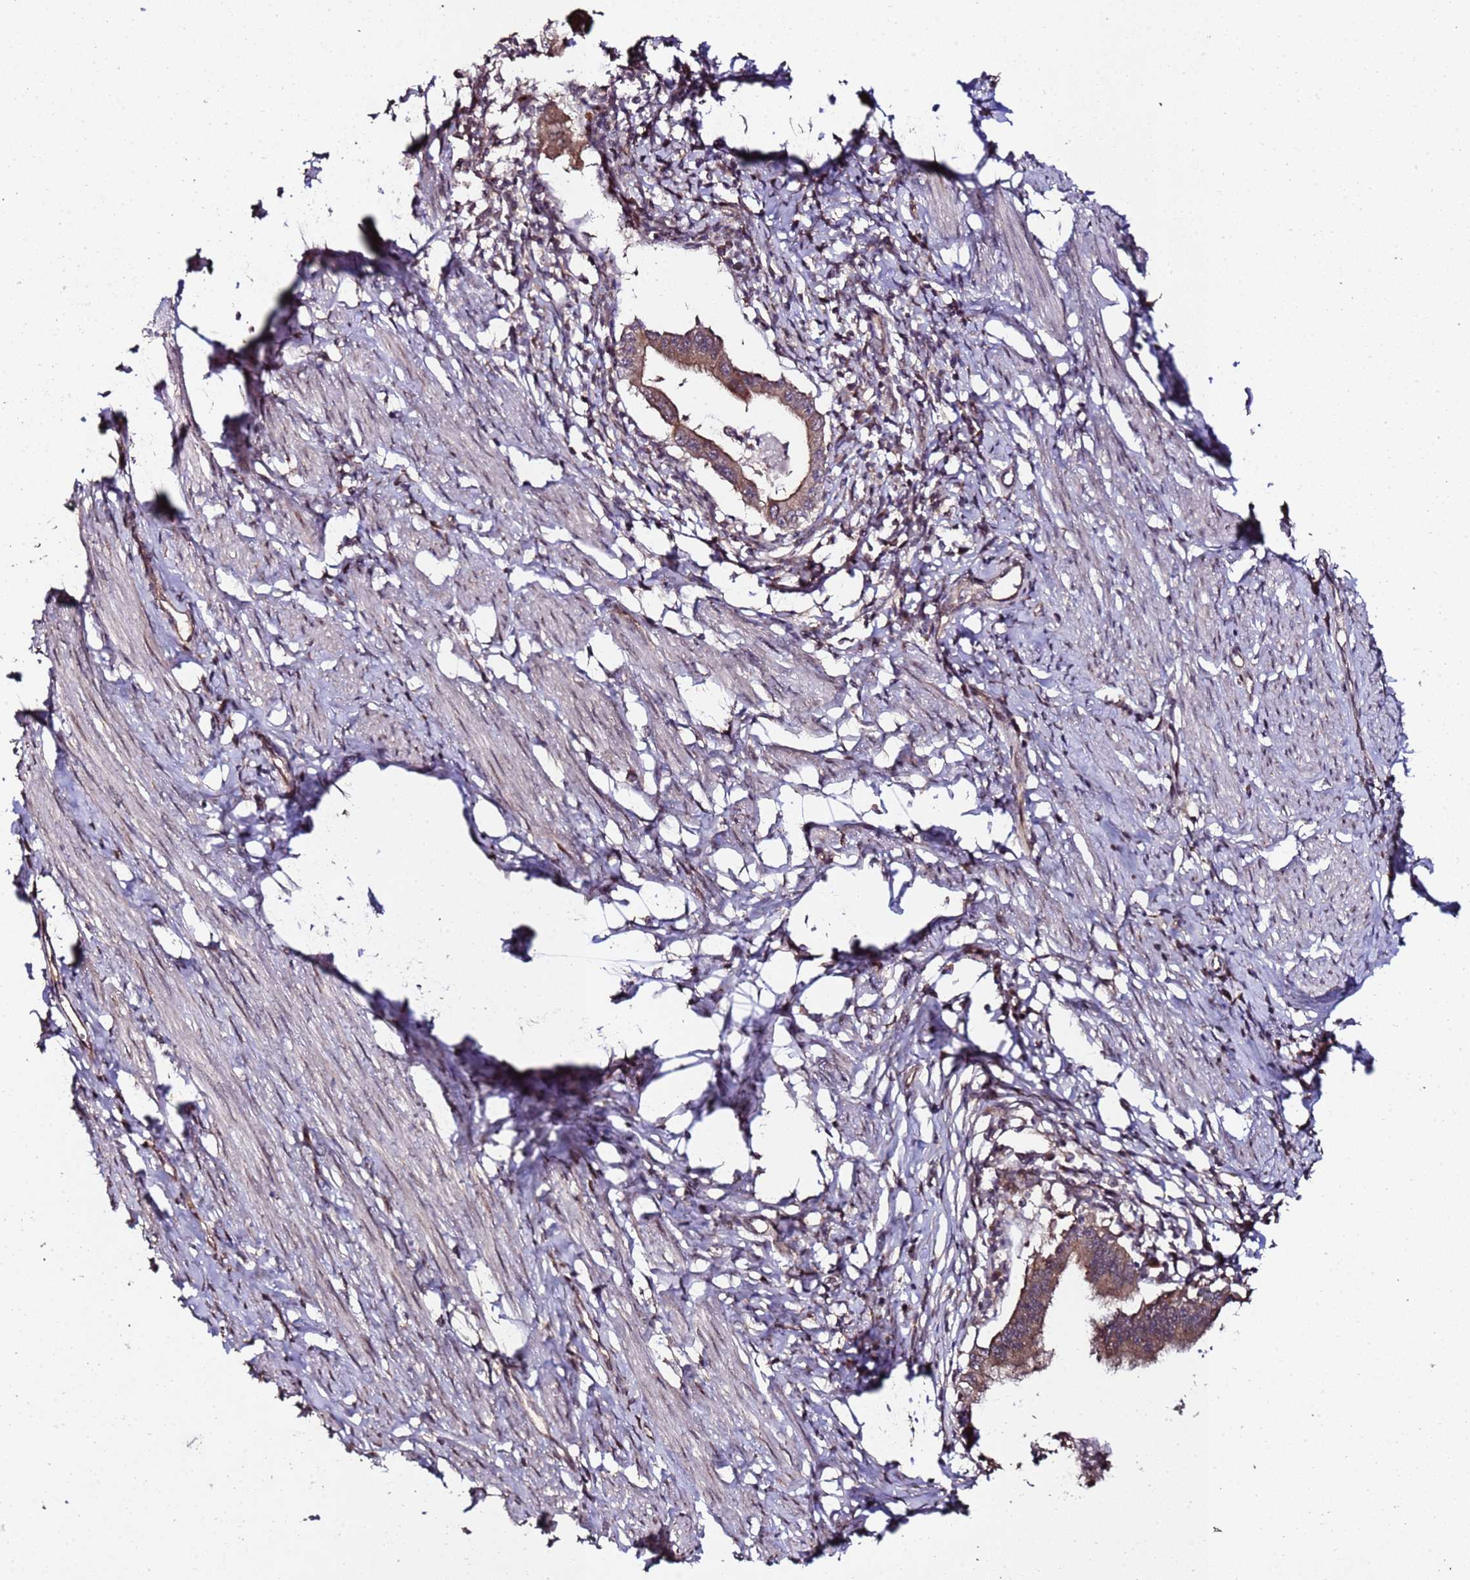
{"staining": {"intensity": "weak", "quantity": ">75%", "location": "cytoplasmic/membranous"}, "tissue": "cervical cancer", "cell_type": "Tumor cells", "image_type": "cancer", "snomed": [{"axis": "morphology", "description": "Adenocarcinoma, NOS"}, {"axis": "topography", "description": "Cervix"}], "caption": "A photomicrograph showing weak cytoplasmic/membranous expression in approximately >75% of tumor cells in adenocarcinoma (cervical), as visualized by brown immunohistochemical staining.", "gene": "PRODH", "patient": {"sex": "female", "age": 36}}